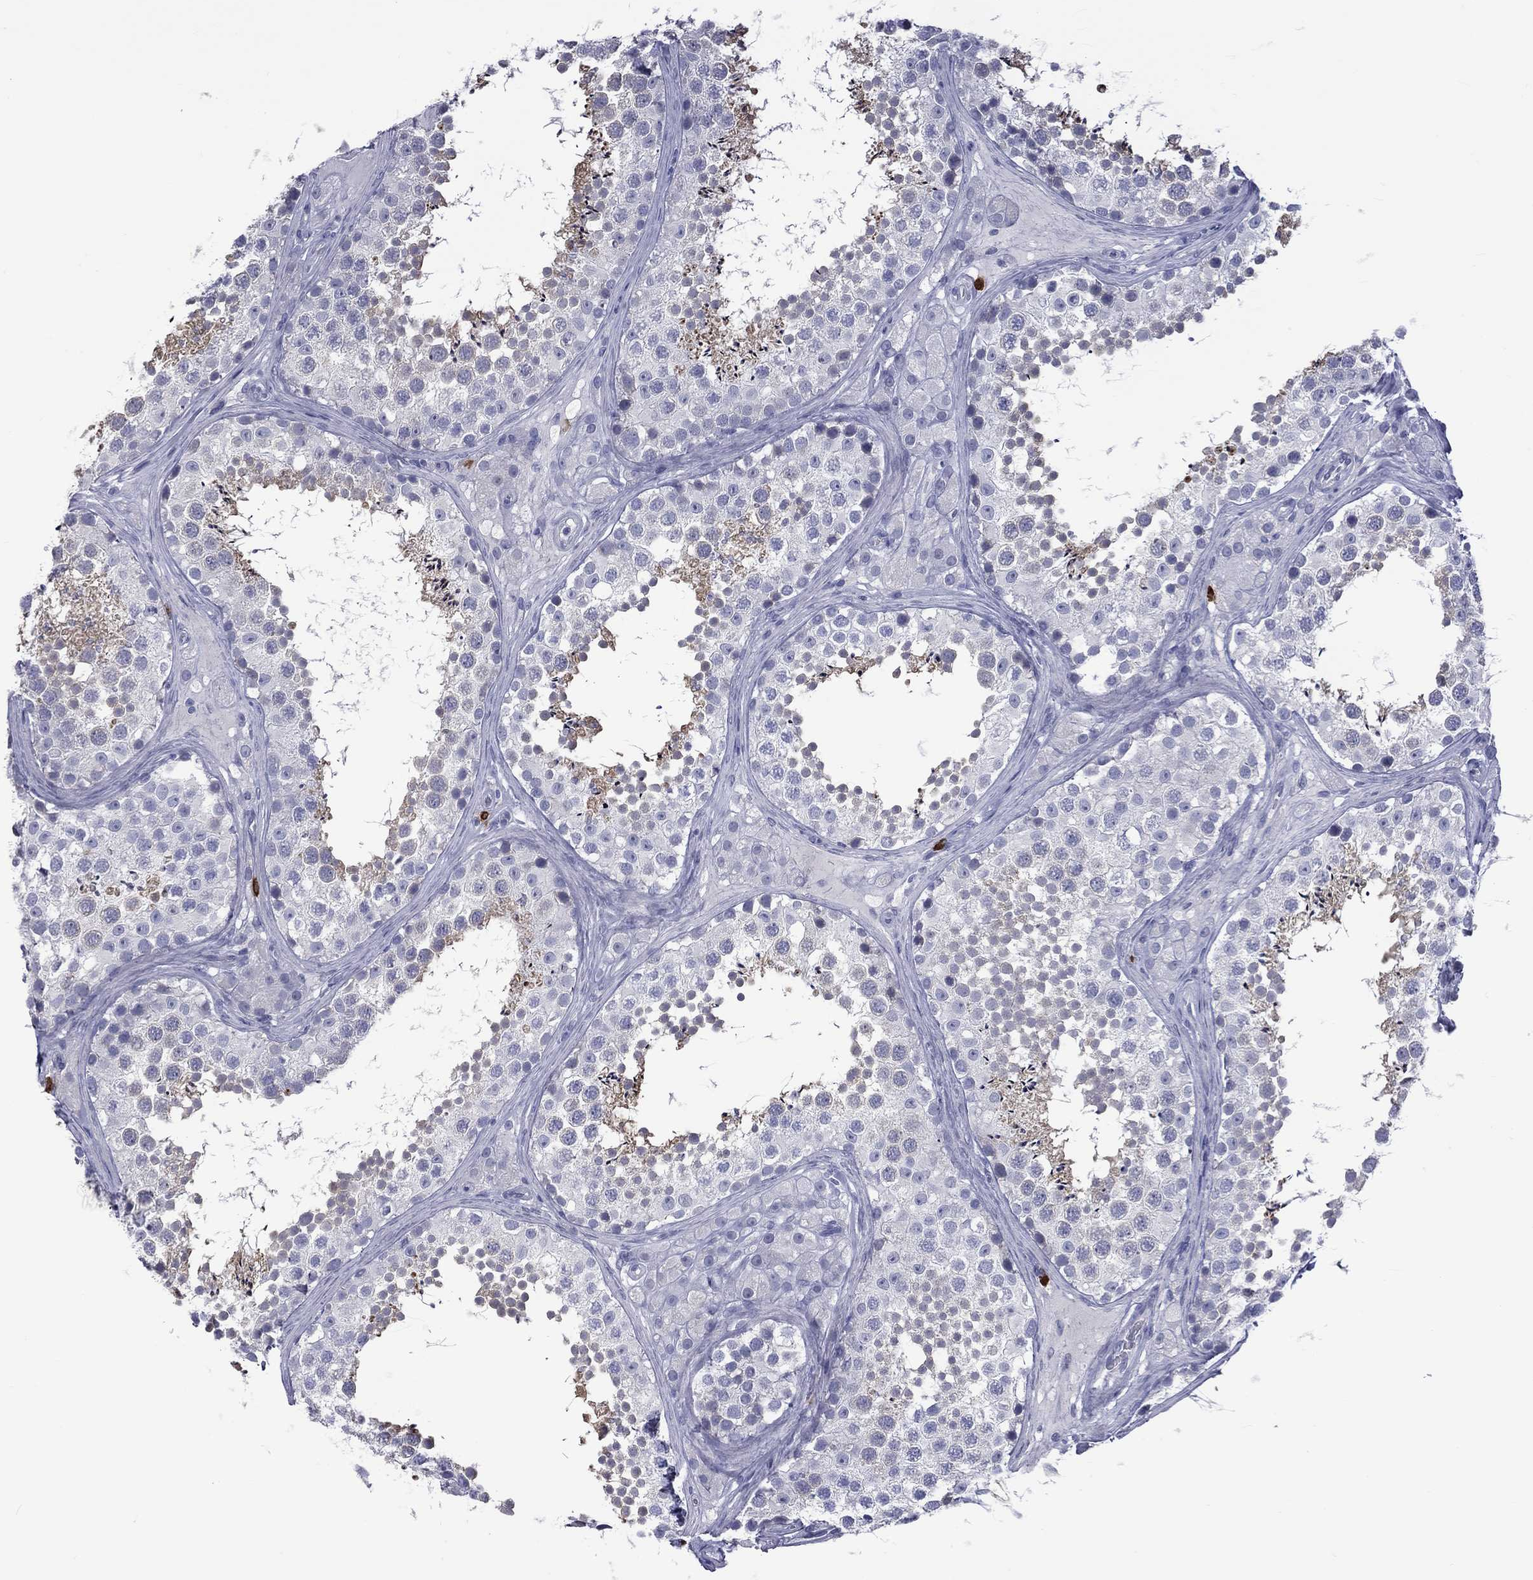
{"staining": {"intensity": "moderate", "quantity": "<25%", "location": "cytoplasmic/membranous"}, "tissue": "testis", "cell_type": "Cells in seminiferous ducts", "image_type": "normal", "snomed": [{"axis": "morphology", "description": "Normal tissue, NOS"}, {"axis": "topography", "description": "Testis"}], "caption": "This micrograph reveals IHC staining of normal human testis, with low moderate cytoplasmic/membranous expression in approximately <25% of cells in seminiferous ducts.", "gene": "ELANE", "patient": {"sex": "male", "age": 41}}